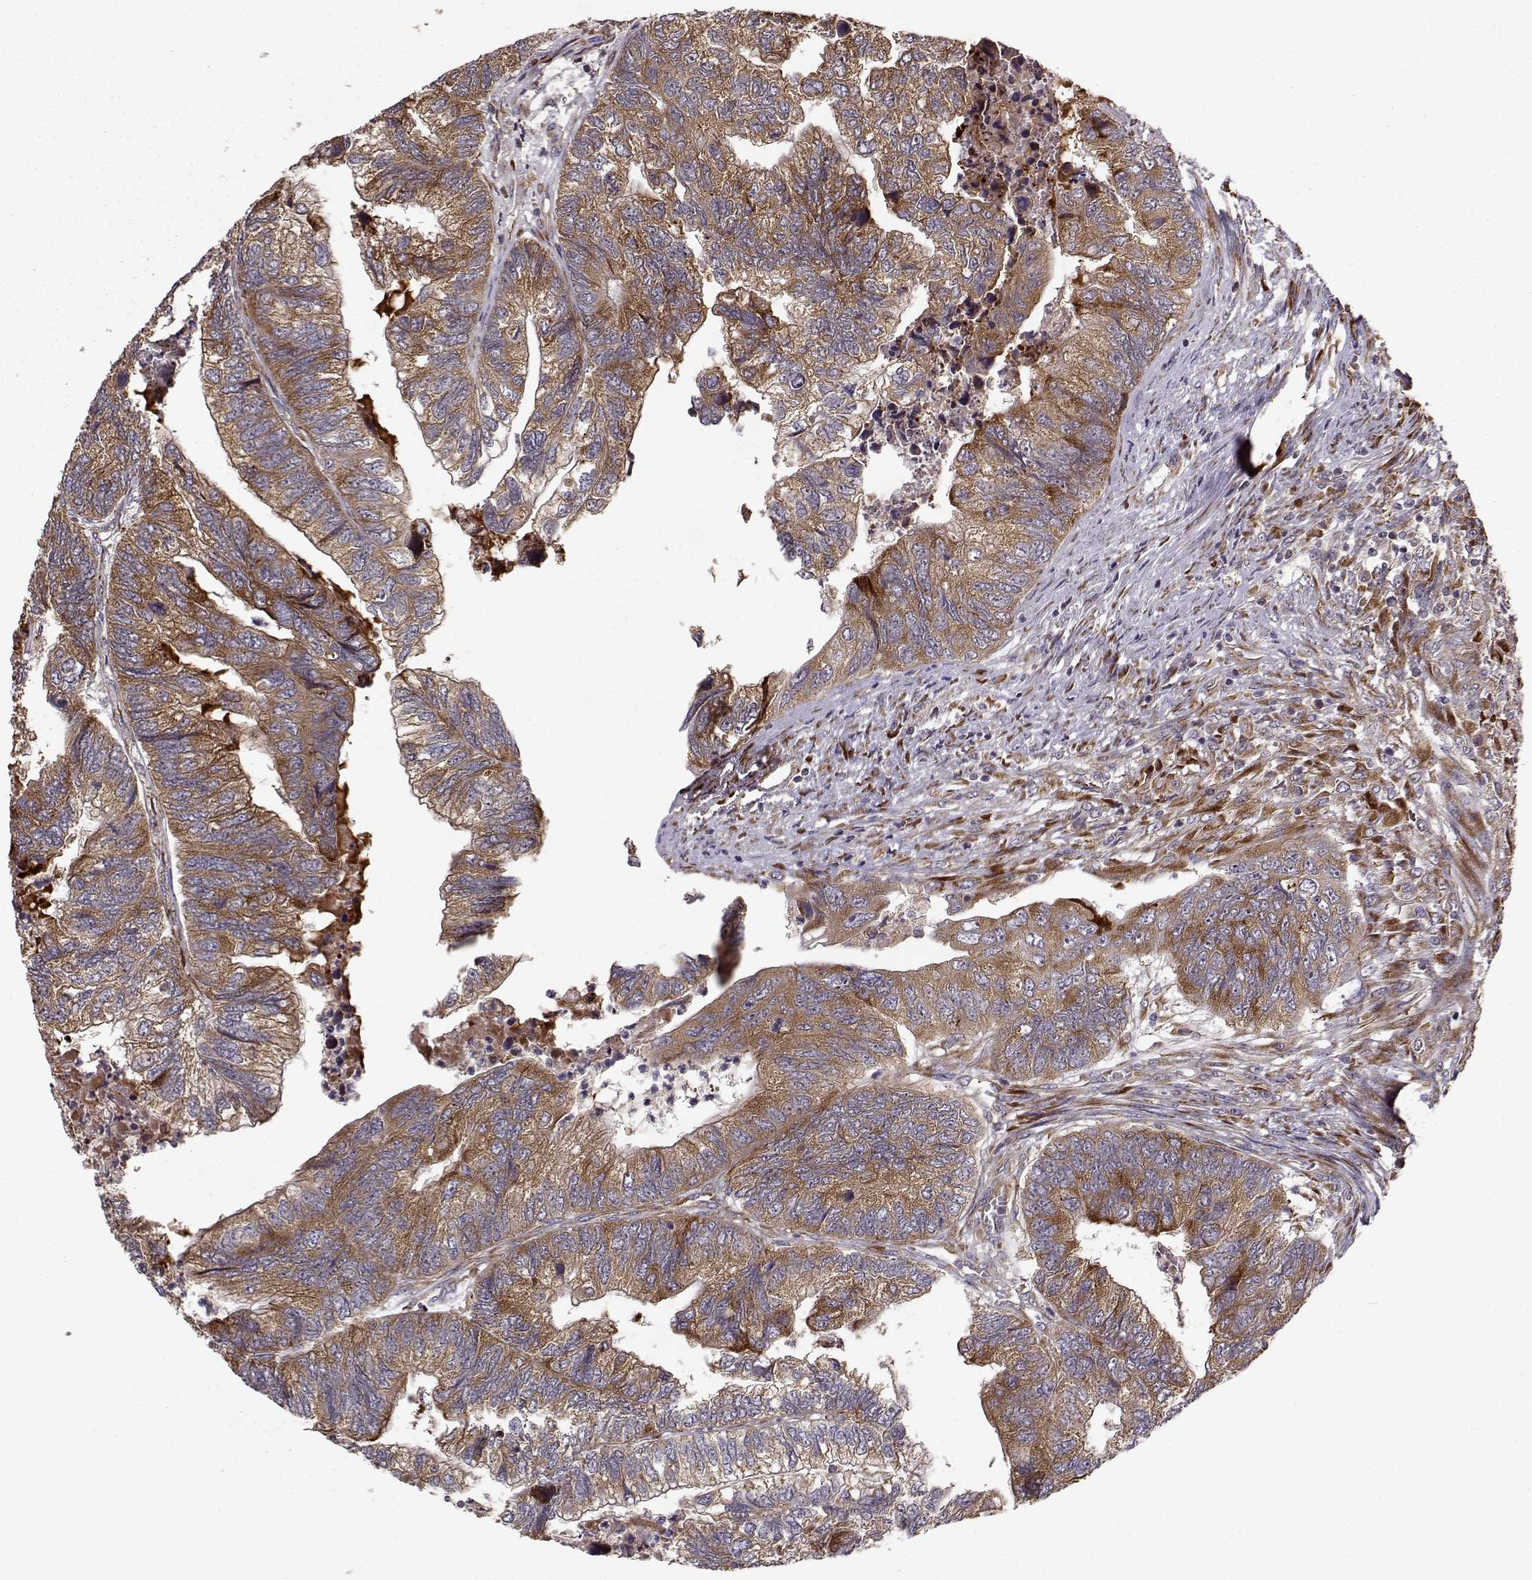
{"staining": {"intensity": "strong", "quantity": ">75%", "location": "cytoplasmic/membranous"}, "tissue": "colorectal cancer", "cell_type": "Tumor cells", "image_type": "cancer", "snomed": [{"axis": "morphology", "description": "Adenocarcinoma, NOS"}, {"axis": "topography", "description": "Colon"}], "caption": "Strong cytoplasmic/membranous protein positivity is seen in about >75% of tumor cells in colorectal cancer.", "gene": "RPL31", "patient": {"sex": "female", "age": 67}}